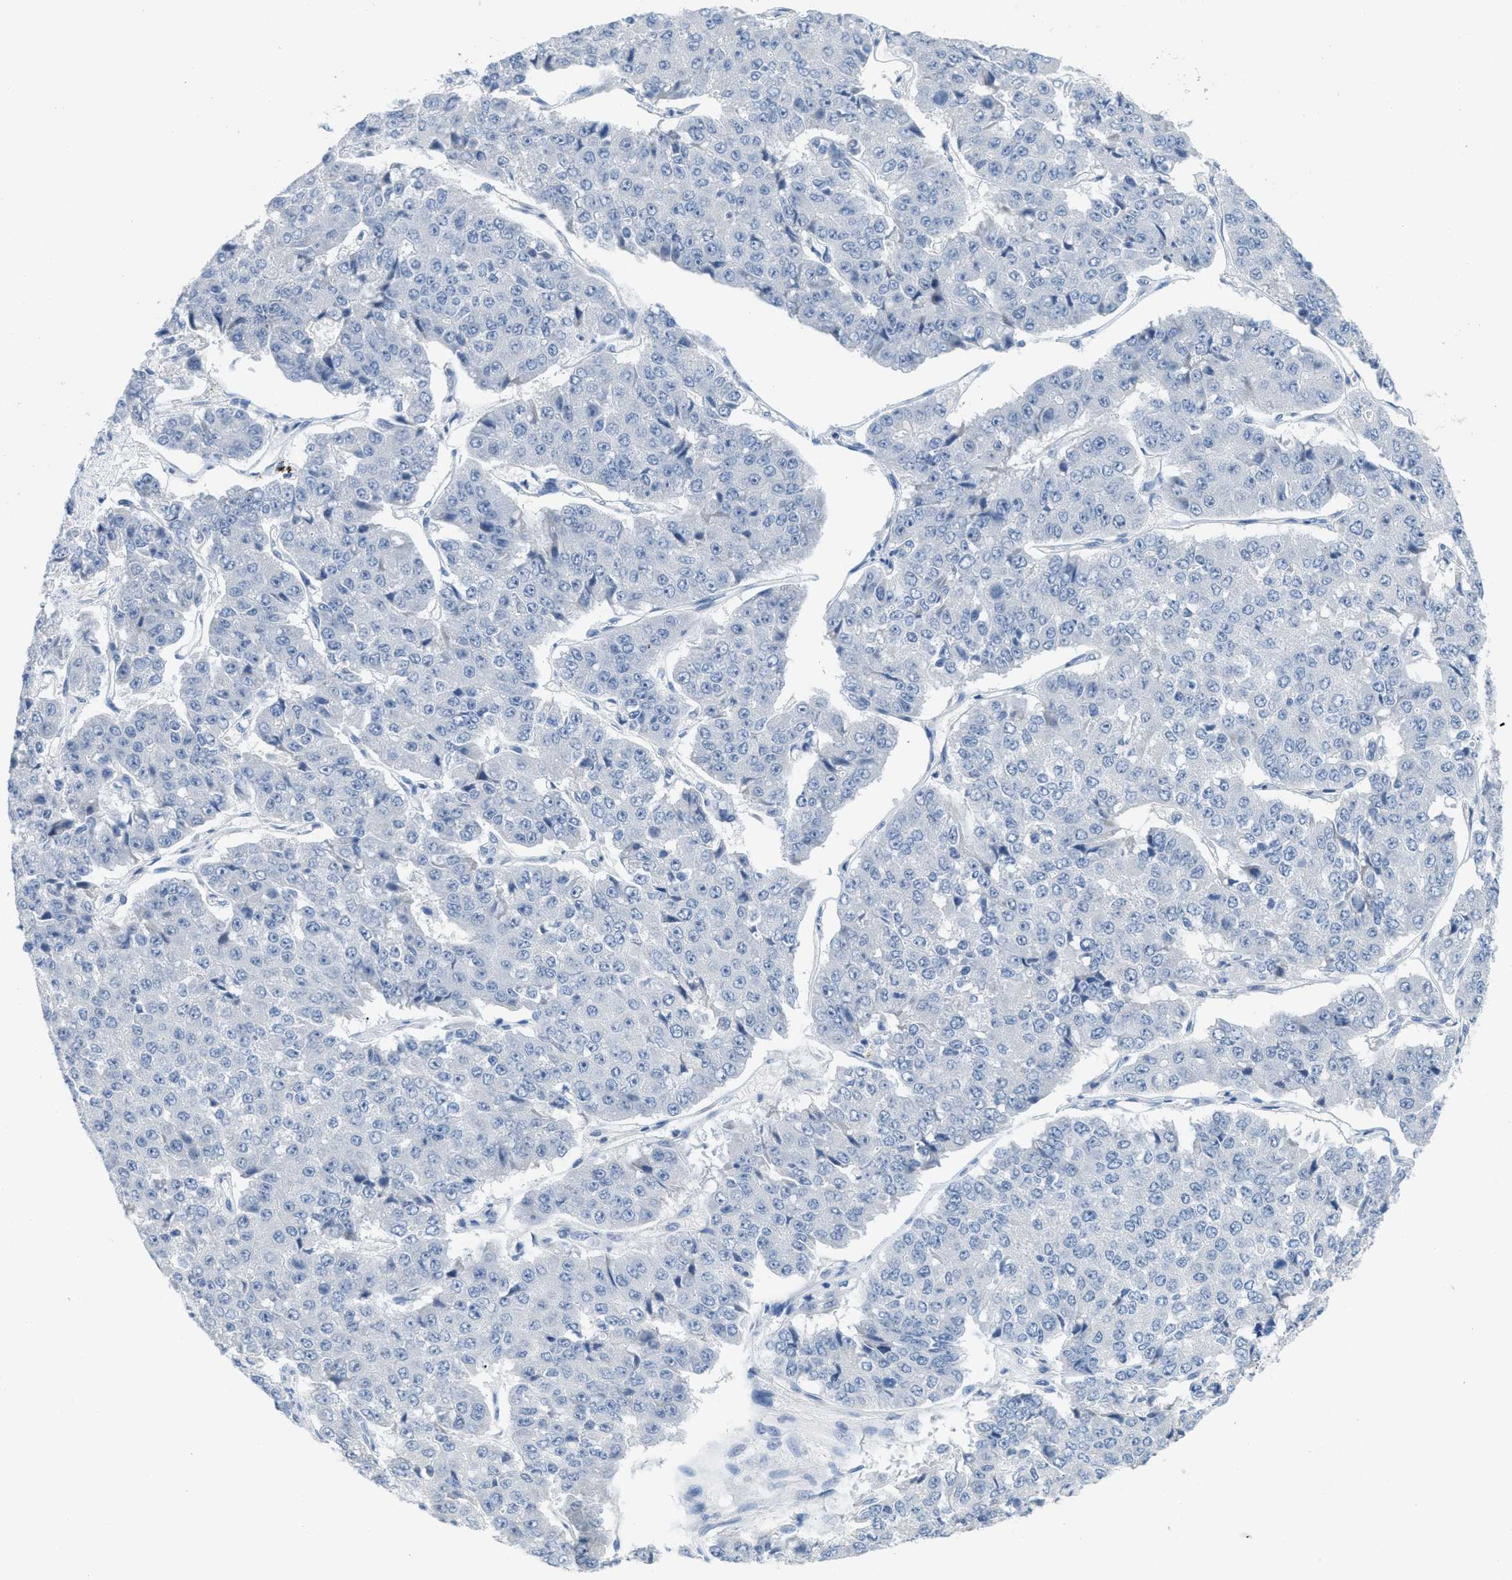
{"staining": {"intensity": "negative", "quantity": "none", "location": "none"}, "tissue": "pancreatic cancer", "cell_type": "Tumor cells", "image_type": "cancer", "snomed": [{"axis": "morphology", "description": "Adenocarcinoma, NOS"}, {"axis": "topography", "description": "Pancreas"}], "caption": "This is an immunohistochemistry image of human pancreatic cancer. There is no expression in tumor cells.", "gene": "HSF2", "patient": {"sex": "male", "age": 50}}